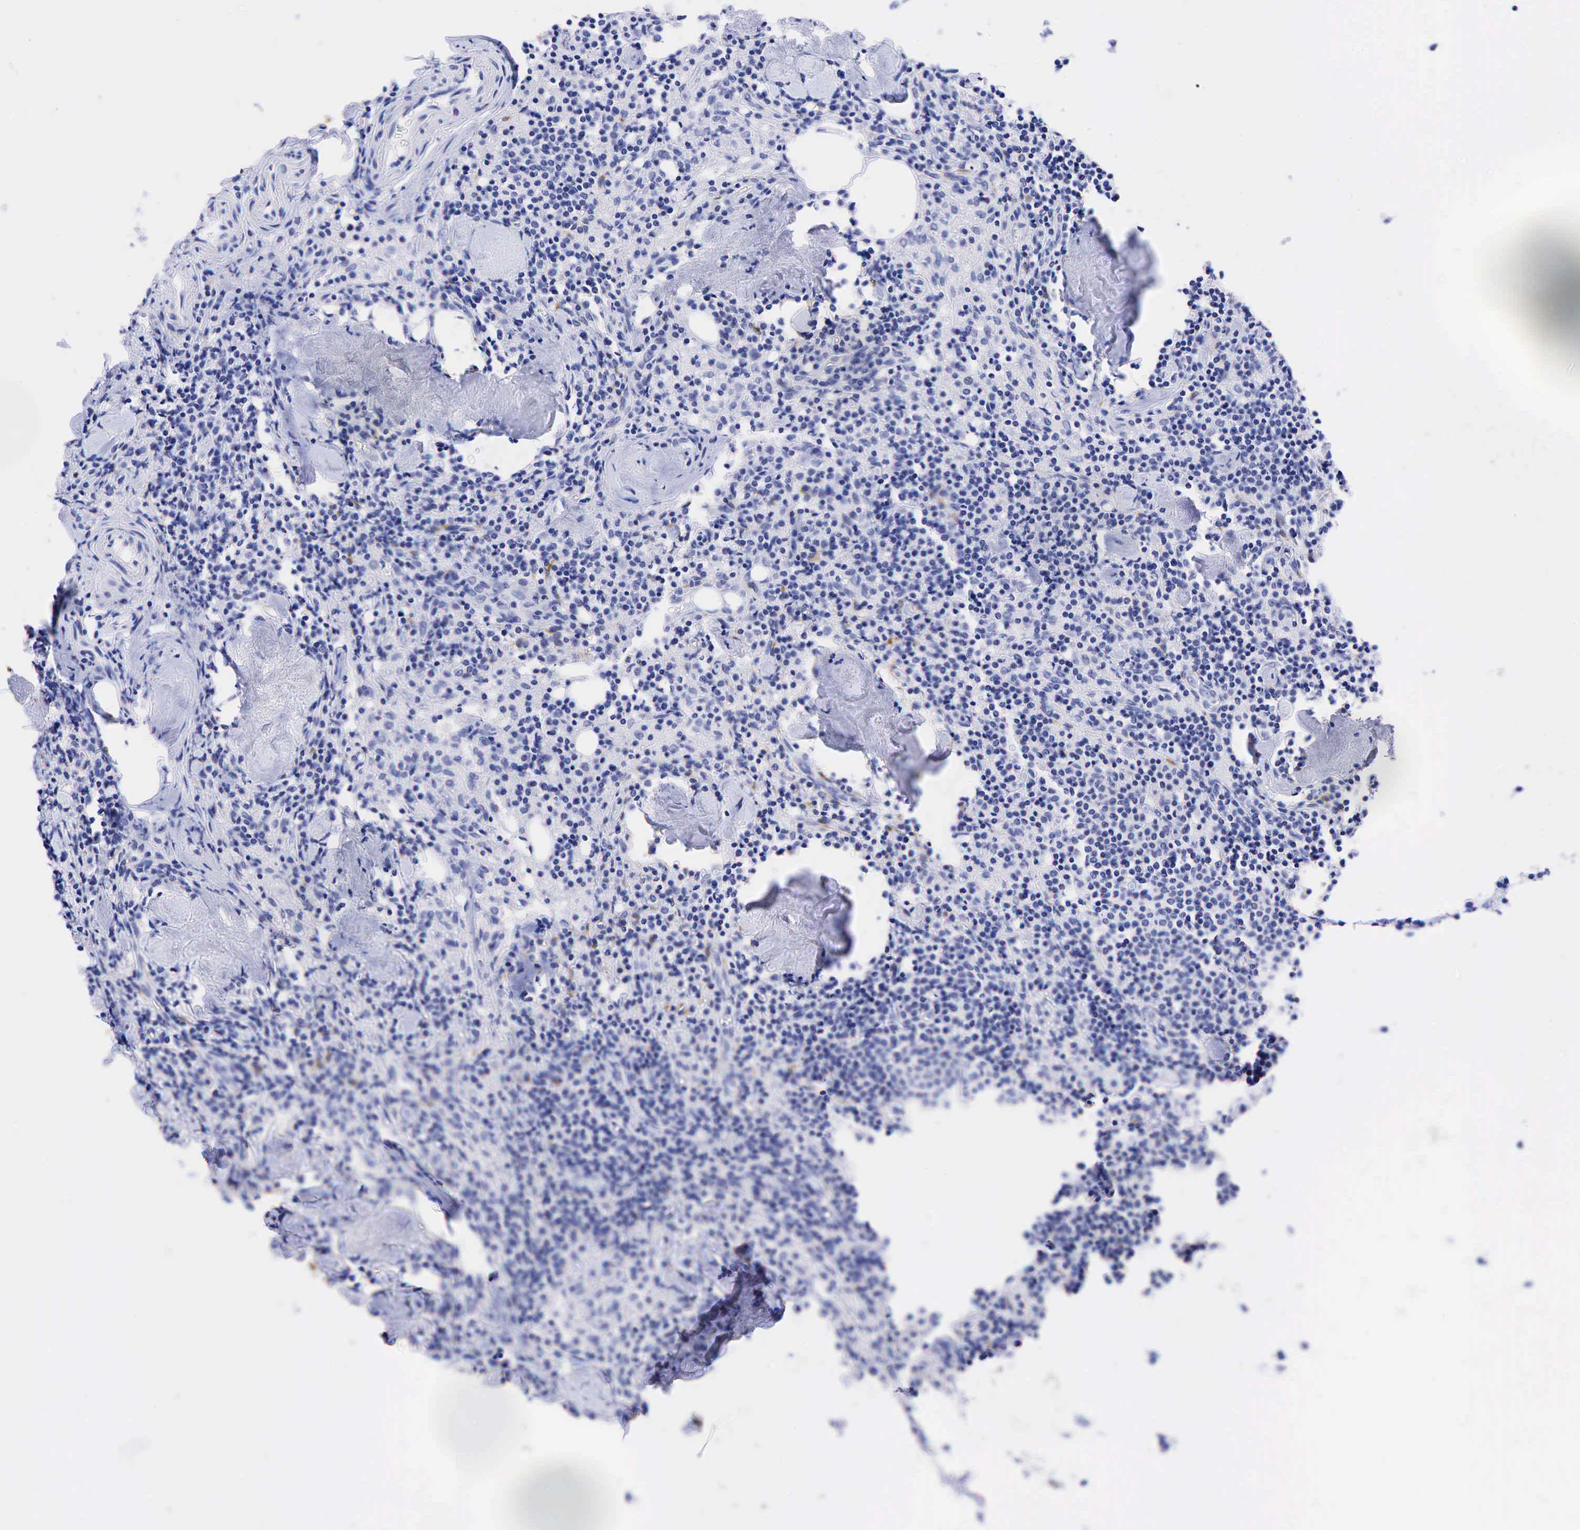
{"staining": {"intensity": "negative", "quantity": "none", "location": "none"}, "tissue": "lymph node", "cell_type": "Germinal center cells", "image_type": "normal", "snomed": [{"axis": "morphology", "description": "Normal tissue, NOS"}, {"axis": "topography", "description": "Lymph node"}], "caption": "Germinal center cells are negative for protein expression in benign human lymph node. The staining is performed using DAB (3,3'-diaminobenzidine) brown chromogen with nuclei counter-stained in using hematoxylin.", "gene": "KRT18", "patient": {"sex": "male", "age": 67}}